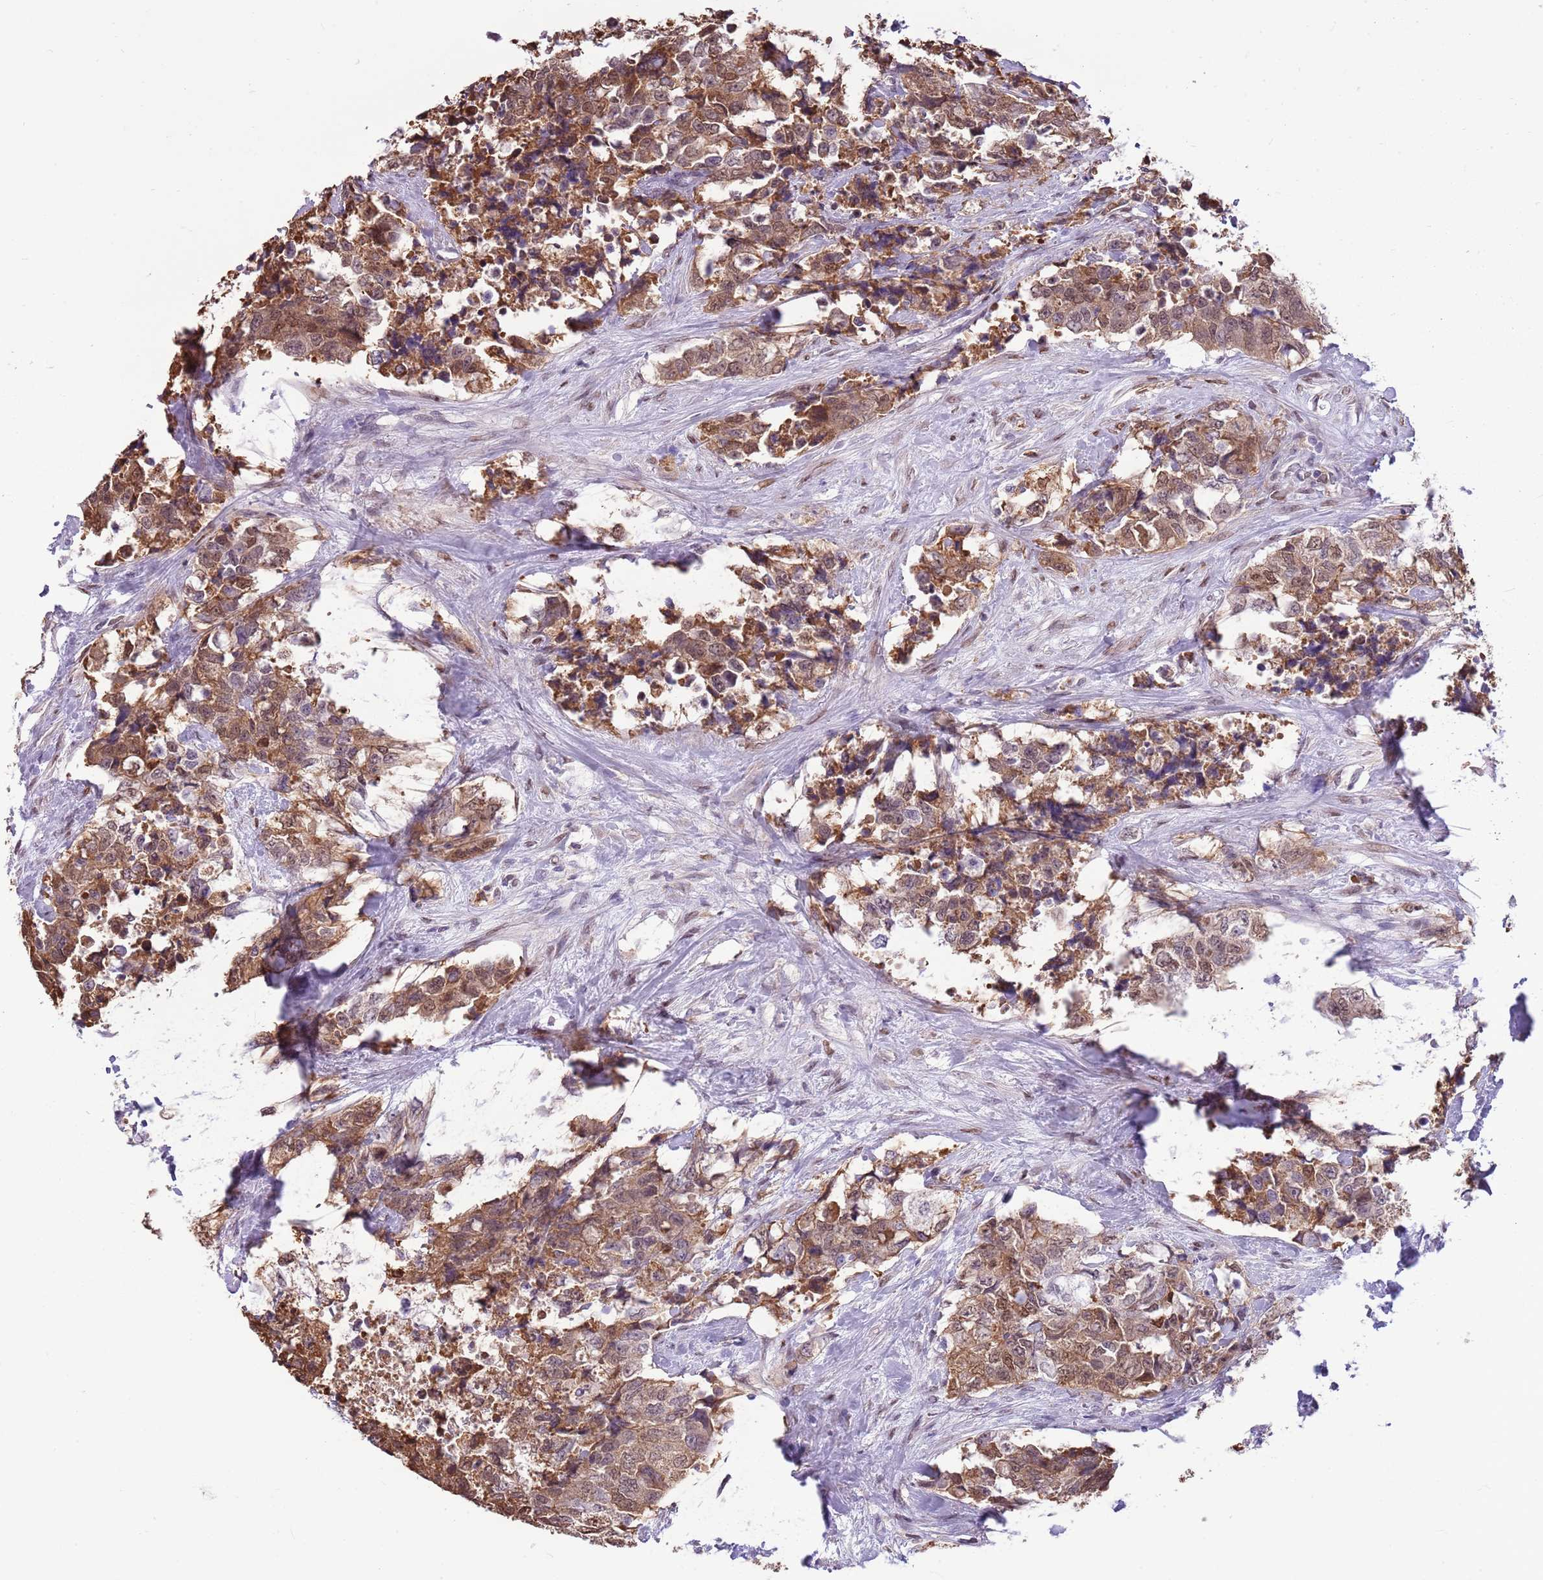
{"staining": {"intensity": "moderate", "quantity": ">75%", "location": "cytoplasmic/membranous,nuclear"}, "tissue": "urothelial cancer", "cell_type": "Tumor cells", "image_type": "cancer", "snomed": [{"axis": "morphology", "description": "Urothelial carcinoma, High grade"}, {"axis": "topography", "description": "Urinary bladder"}], "caption": "Immunohistochemical staining of human urothelial carcinoma (high-grade) displays medium levels of moderate cytoplasmic/membranous and nuclear protein positivity in approximately >75% of tumor cells.", "gene": "DHX32", "patient": {"sex": "female", "age": 78}}